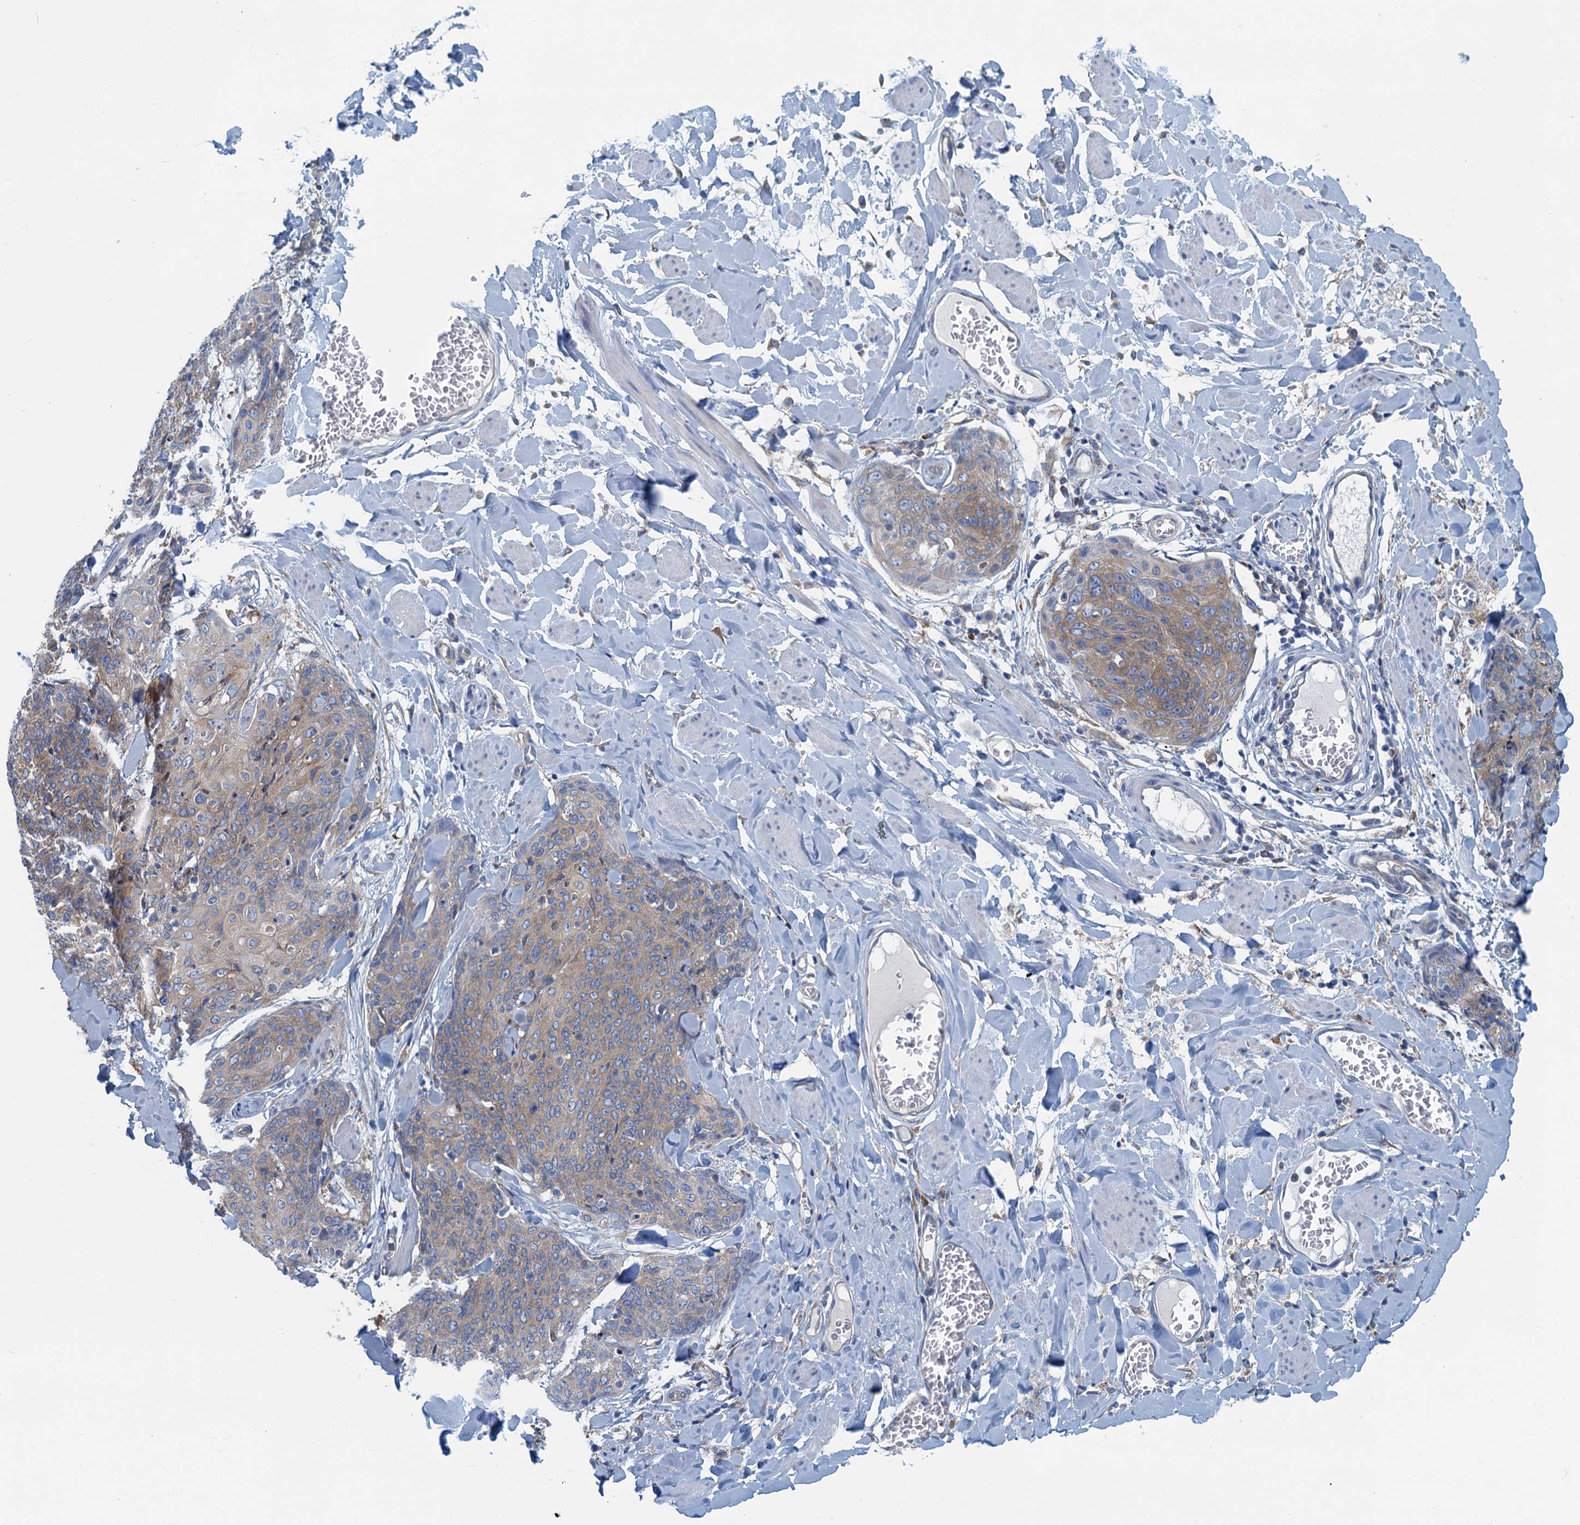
{"staining": {"intensity": "weak", "quantity": ">75%", "location": "cytoplasmic/membranous"}, "tissue": "skin cancer", "cell_type": "Tumor cells", "image_type": "cancer", "snomed": [{"axis": "morphology", "description": "Squamous cell carcinoma, NOS"}, {"axis": "topography", "description": "Skin"}, {"axis": "topography", "description": "Vulva"}], "caption": "IHC image of human skin cancer (squamous cell carcinoma) stained for a protein (brown), which exhibits low levels of weak cytoplasmic/membranous staining in about >75% of tumor cells.", "gene": "MYDGF", "patient": {"sex": "female", "age": 85}}